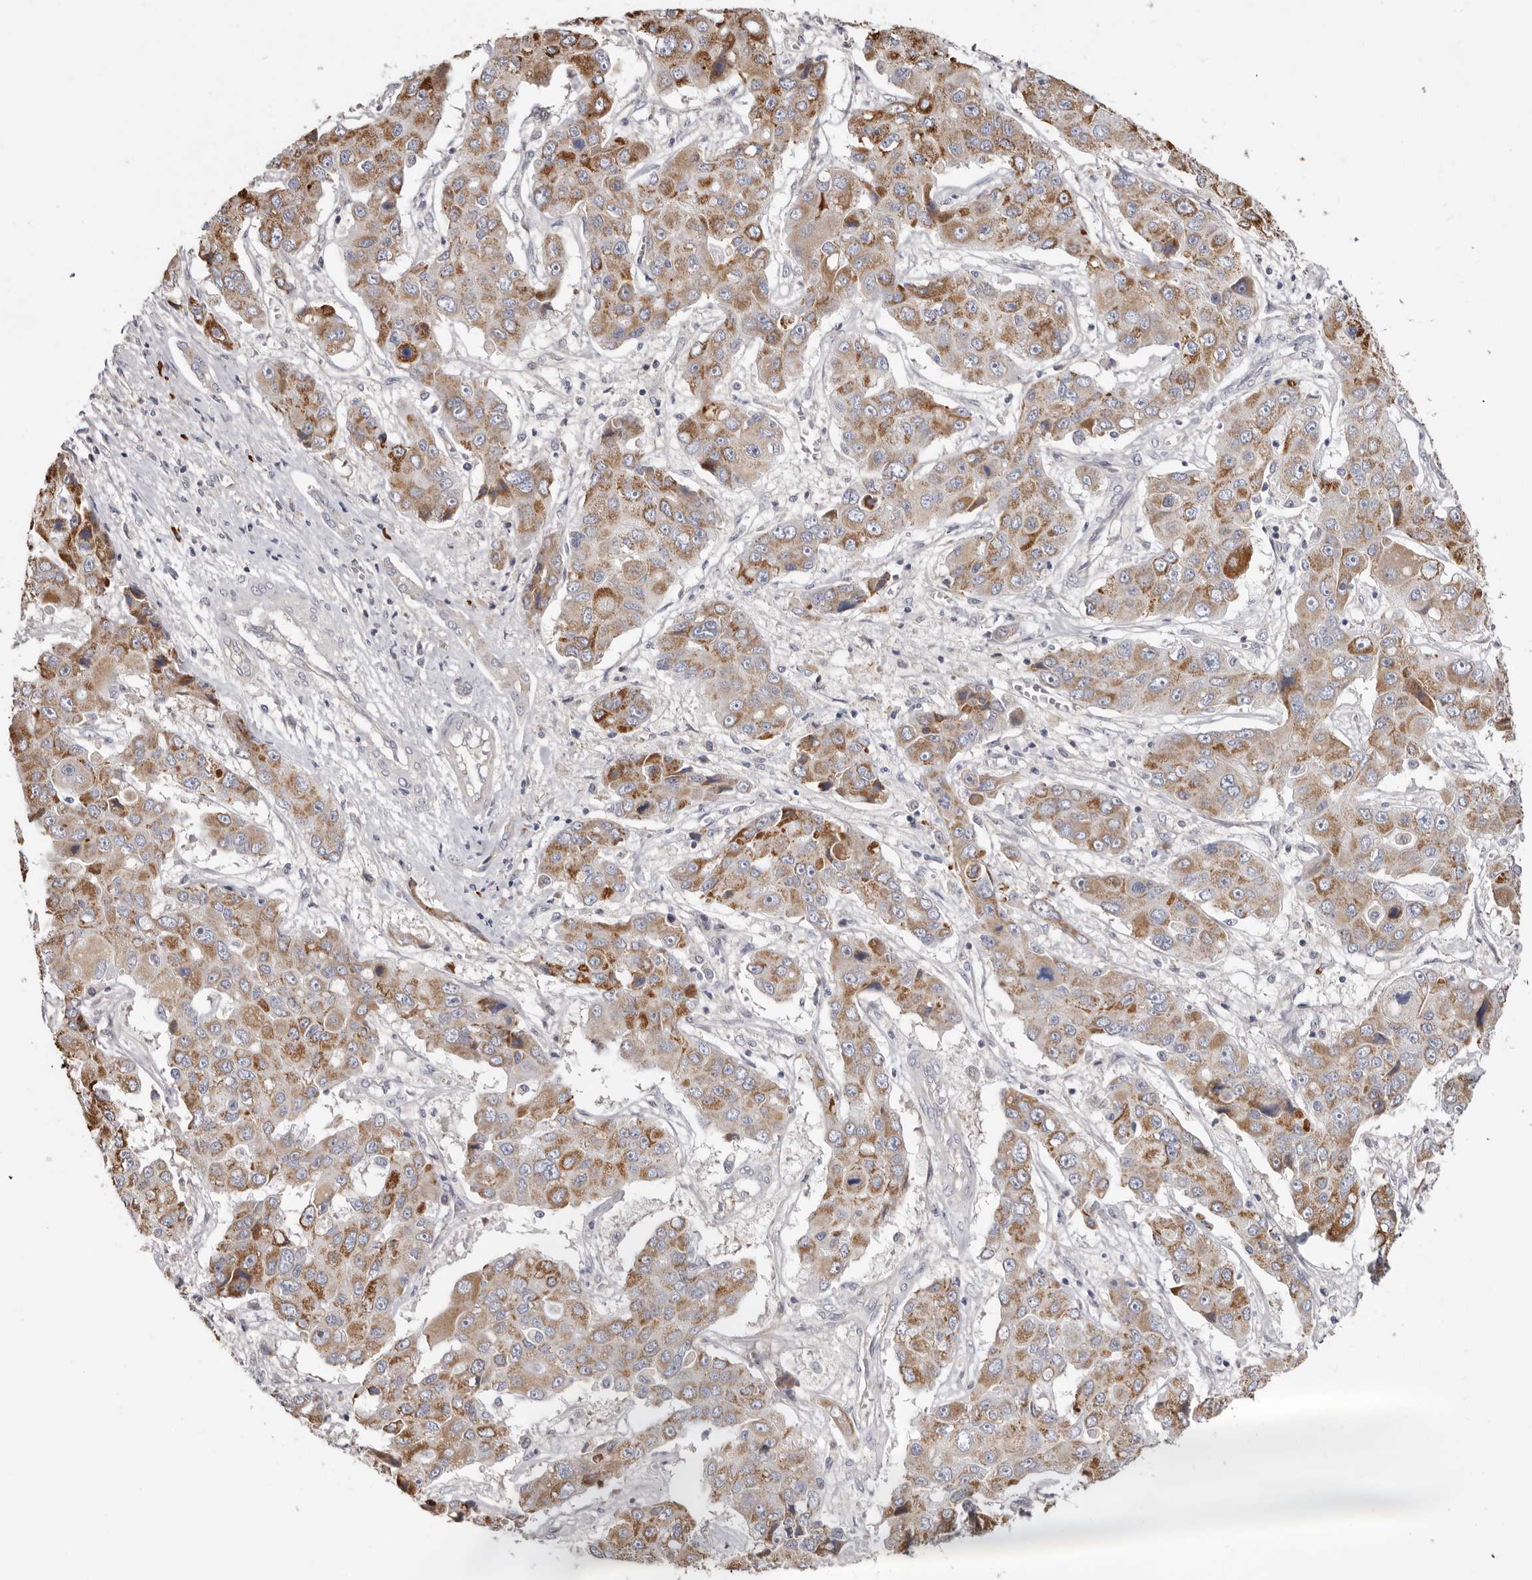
{"staining": {"intensity": "moderate", "quantity": ">75%", "location": "cytoplasmic/membranous"}, "tissue": "liver cancer", "cell_type": "Tumor cells", "image_type": "cancer", "snomed": [{"axis": "morphology", "description": "Cholangiocarcinoma"}, {"axis": "topography", "description": "Liver"}], "caption": "Protein expression analysis of liver cancer shows moderate cytoplasmic/membranous positivity in approximately >75% of tumor cells. (DAB IHC with brightfield microscopy, high magnification).", "gene": "SPTA1", "patient": {"sex": "male", "age": 67}}